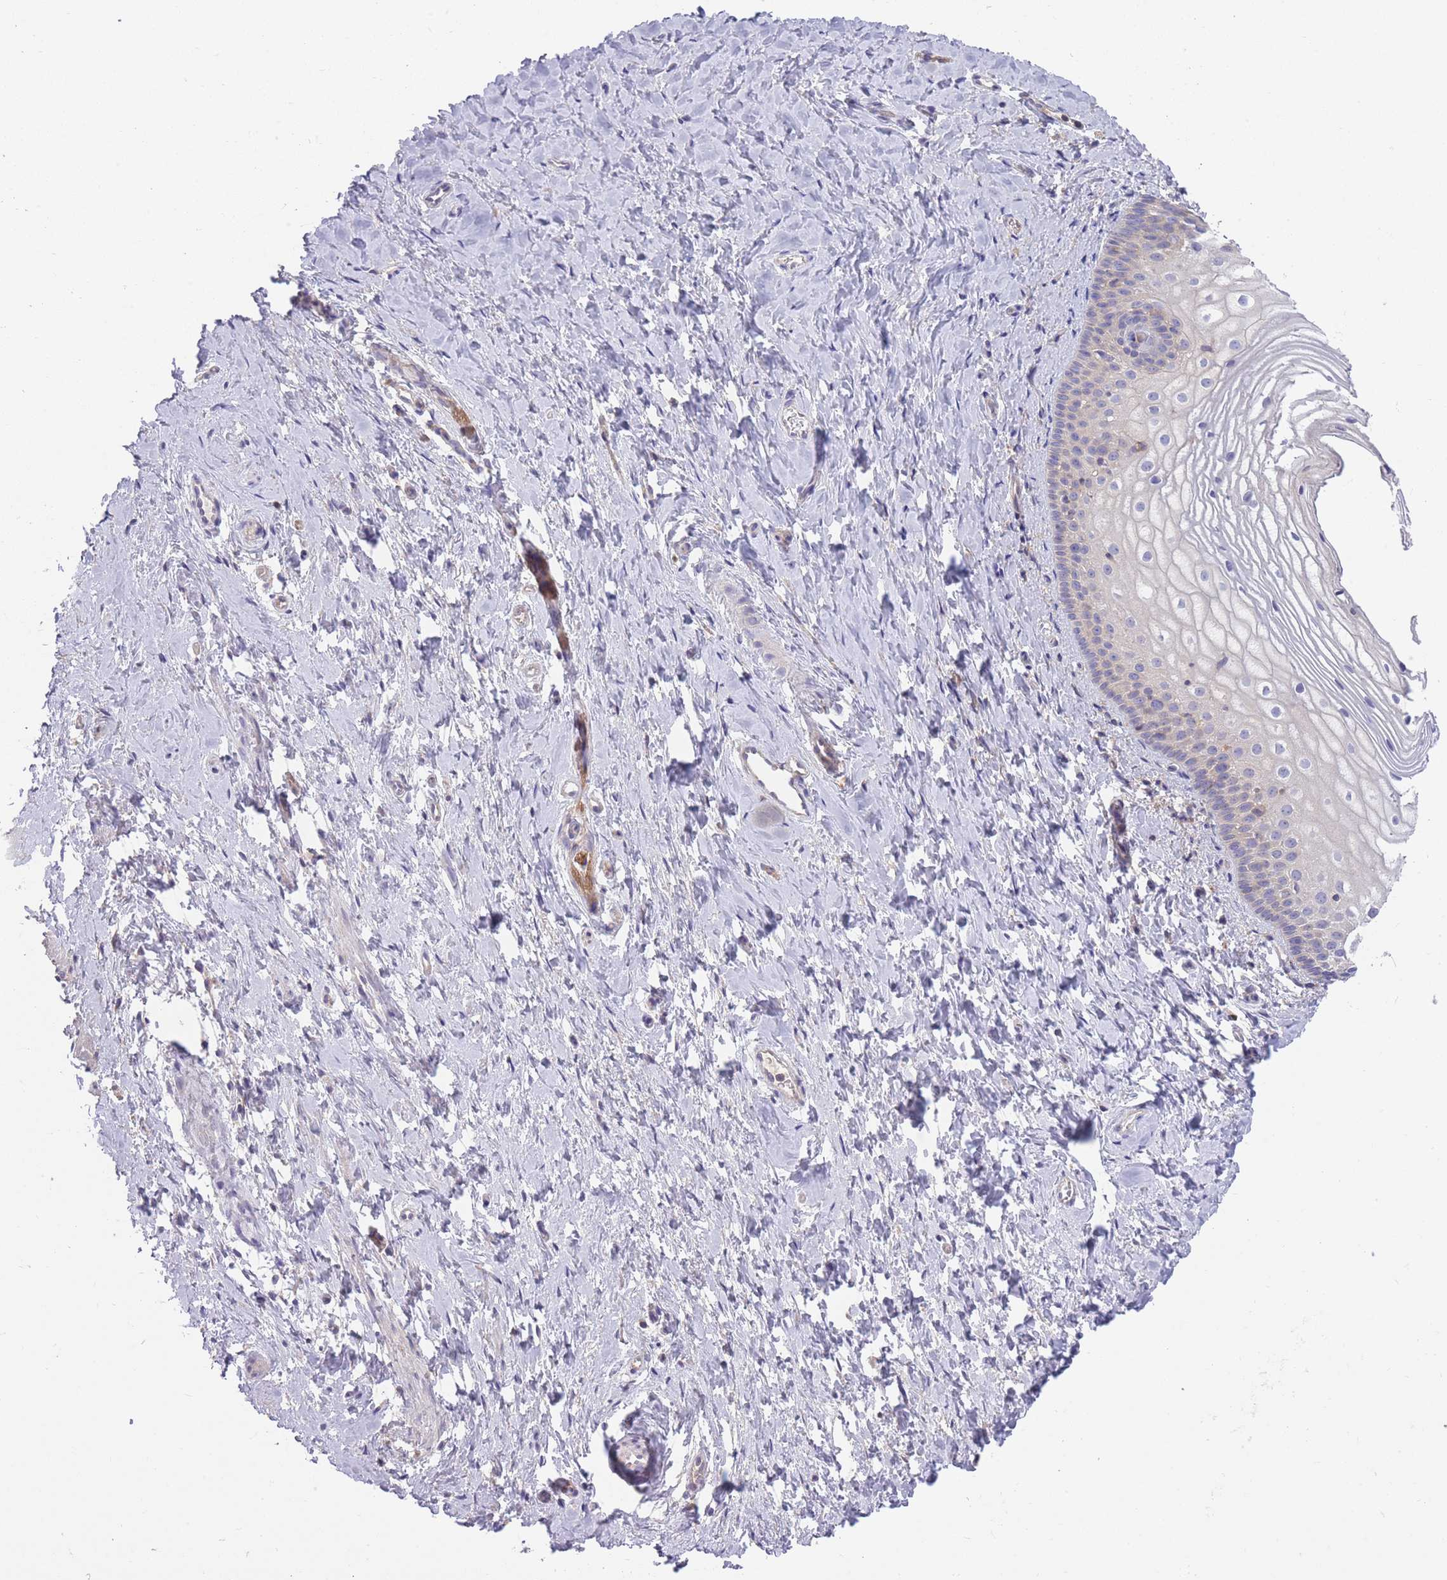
{"staining": {"intensity": "negative", "quantity": "none", "location": "none"}, "tissue": "vagina", "cell_type": "Squamous epithelial cells", "image_type": "normal", "snomed": [{"axis": "morphology", "description": "Normal tissue, NOS"}, {"axis": "topography", "description": "Vagina"}], "caption": "The image reveals no staining of squamous epithelial cells in unremarkable vagina. The staining is performed using DAB (3,3'-diaminobenzidine) brown chromogen with nuclei counter-stained in using hematoxylin.", "gene": "PRKAR1A", "patient": {"sex": "female", "age": 56}}